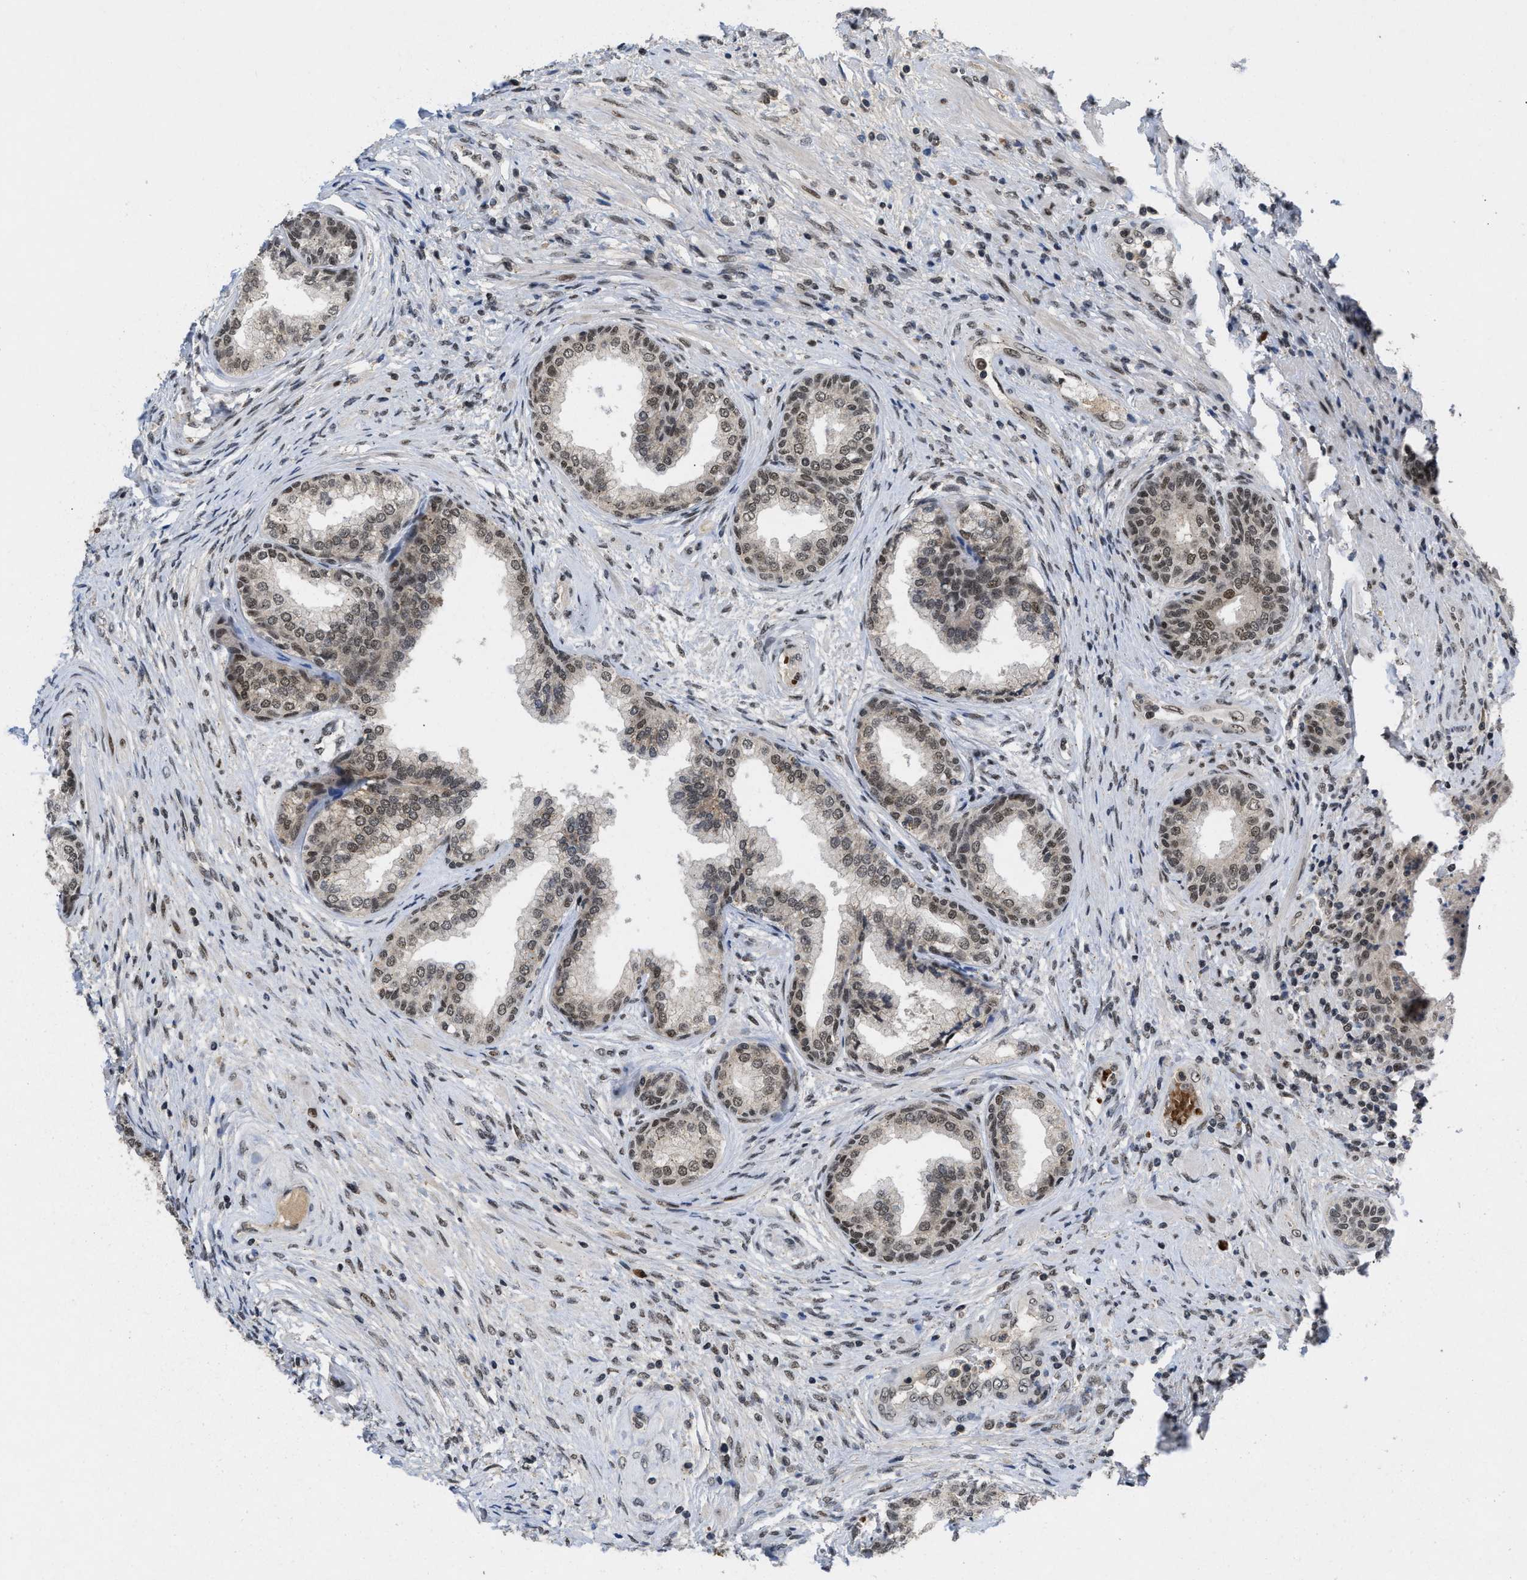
{"staining": {"intensity": "moderate", "quantity": ">75%", "location": "nuclear"}, "tissue": "prostate", "cell_type": "Glandular cells", "image_type": "normal", "snomed": [{"axis": "morphology", "description": "Normal tissue, NOS"}, {"axis": "topography", "description": "Prostate"}], "caption": "This histopathology image shows IHC staining of normal prostate, with medium moderate nuclear positivity in about >75% of glandular cells.", "gene": "ZNF346", "patient": {"sex": "male", "age": 76}}